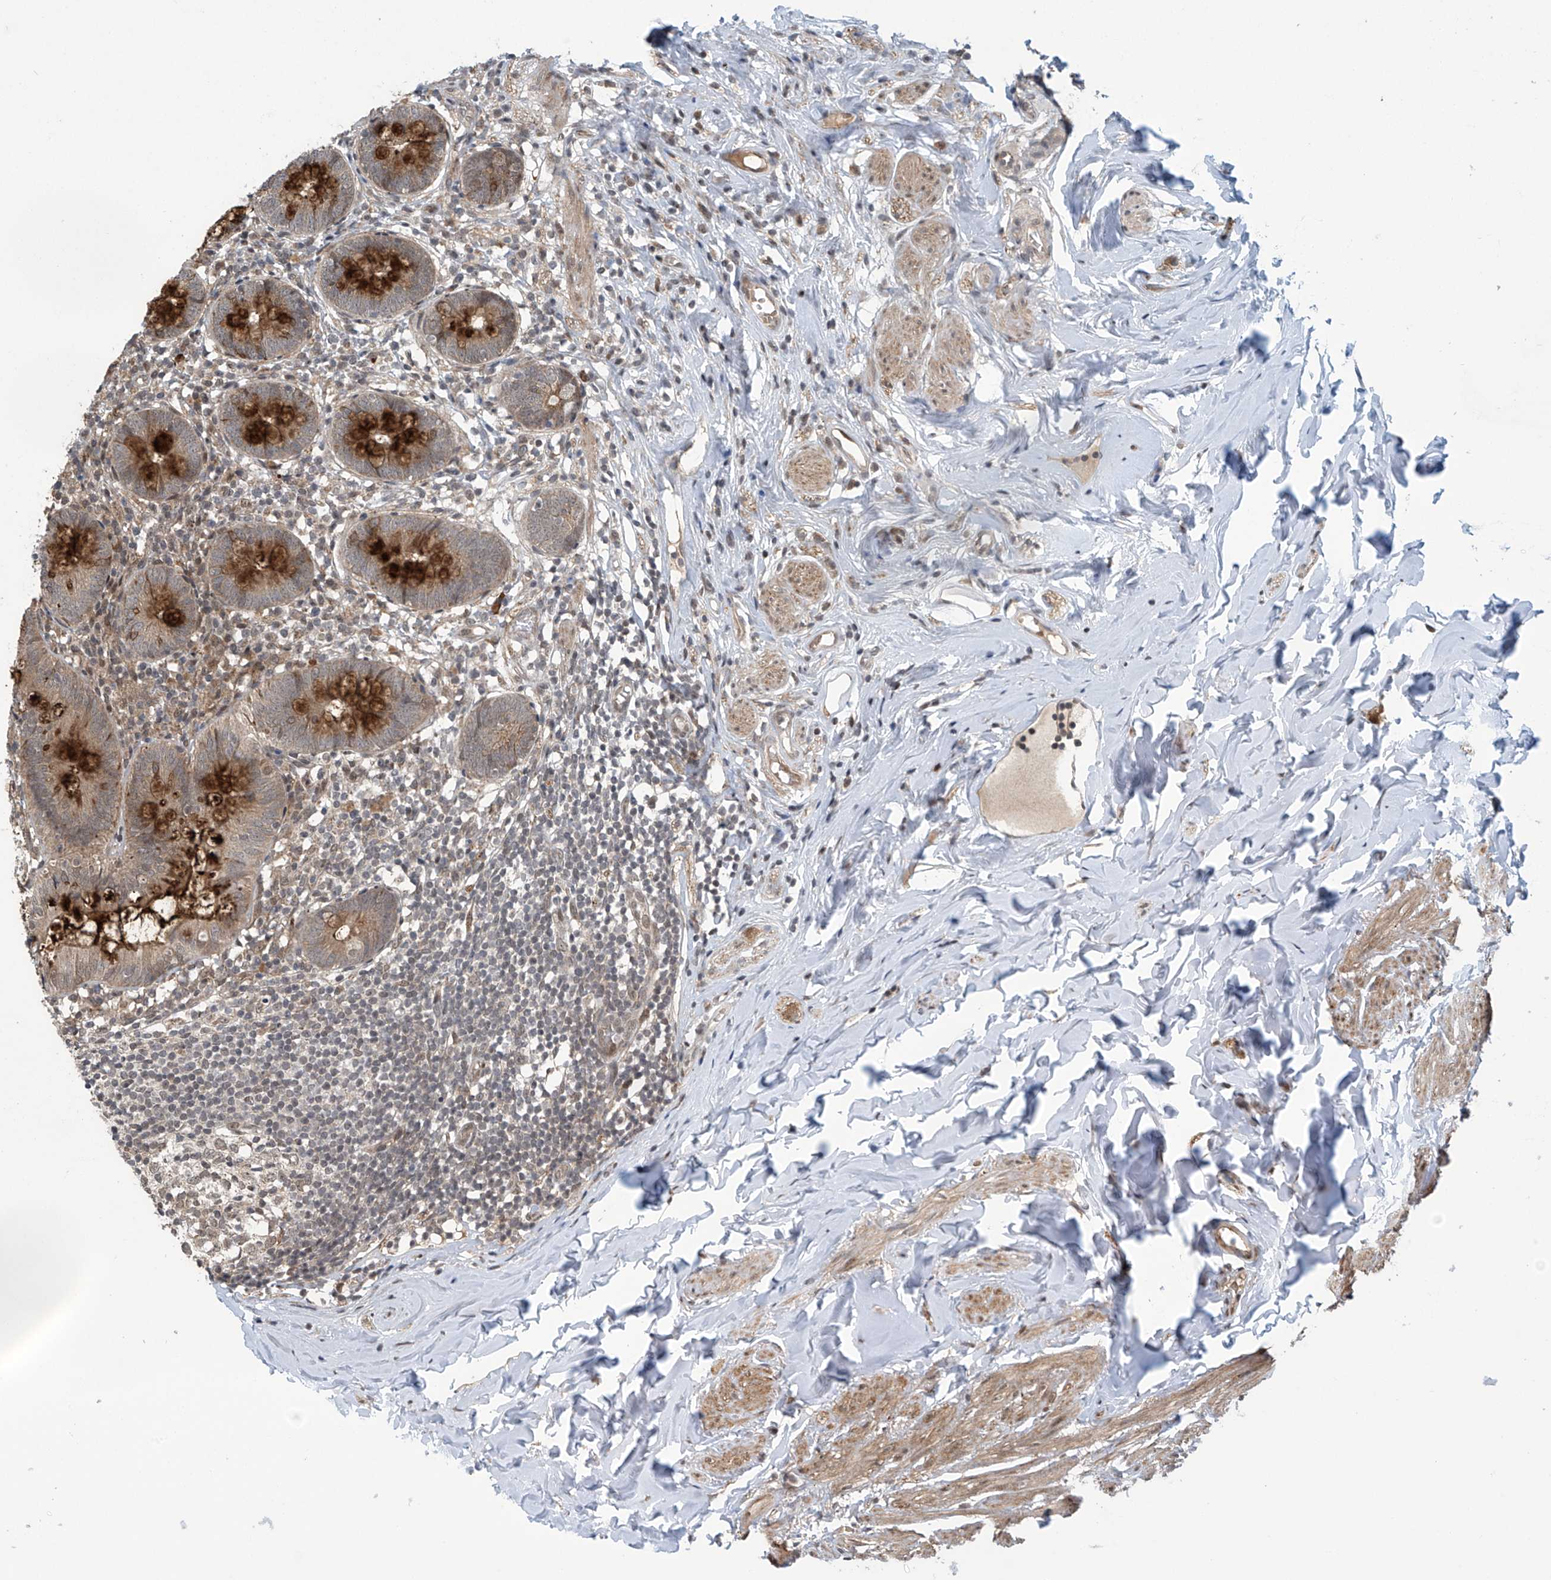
{"staining": {"intensity": "strong", "quantity": "25%-75%", "location": "cytoplasmic/membranous"}, "tissue": "appendix", "cell_type": "Glandular cells", "image_type": "normal", "snomed": [{"axis": "morphology", "description": "Normal tissue, NOS"}, {"axis": "topography", "description": "Appendix"}], "caption": "Protein positivity by immunohistochemistry (IHC) shows strong cytoplasmic/membranous expression in about 25%-75% of glandular cells in normal appendix. The protein of interest is shown in brown color, while the nuclei are stained blue.", "gene": "ABHD13", "patient": {"sex": "female", "age": 62}}